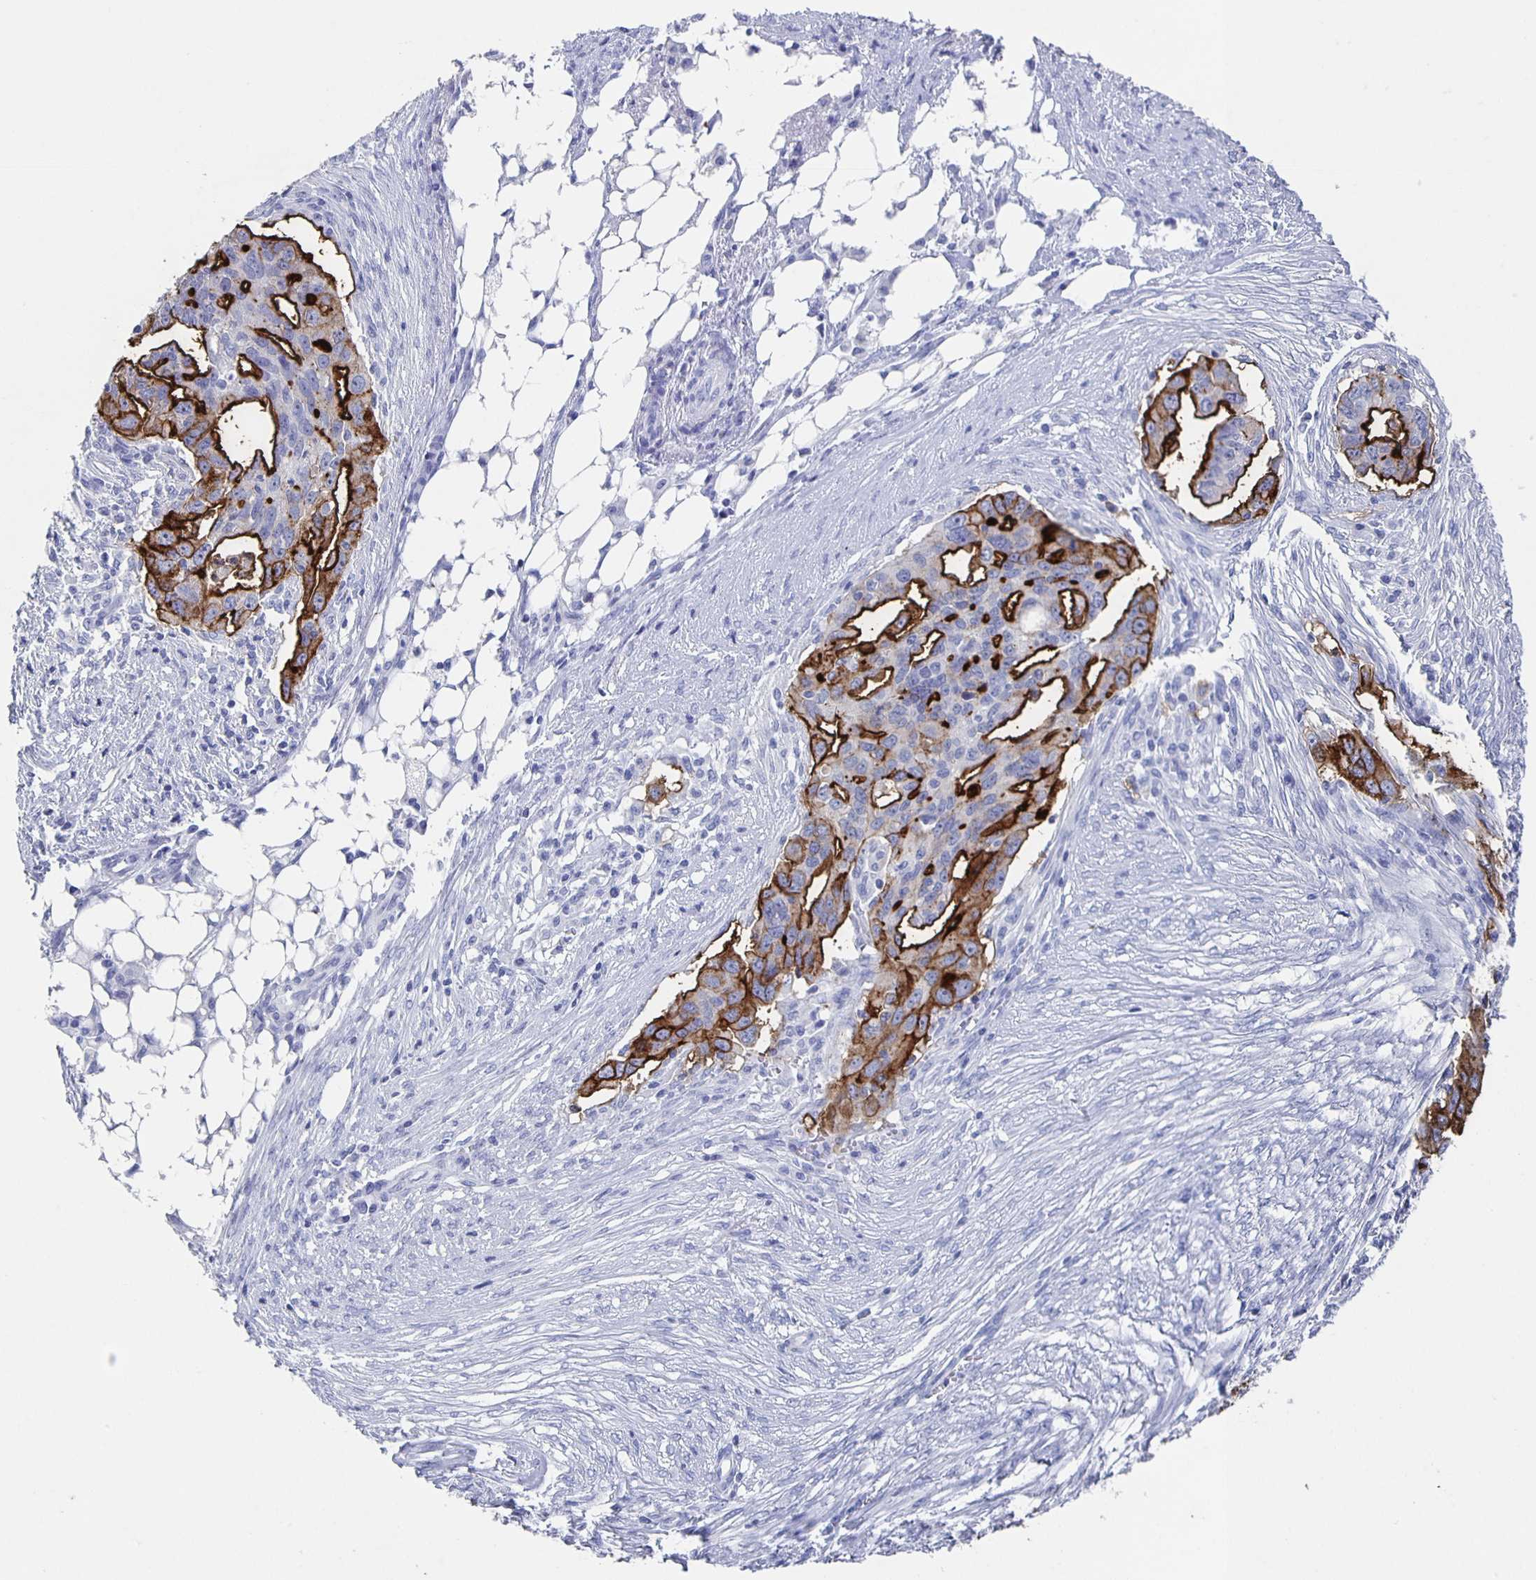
{"staining": {"intensity": "strong", "quantity": "25%-75%", "location": "cytoplasmic/membranous"}, "tissue": "ovarian cancer", "cell_type": "Tumor cells", "image_type": "cancer", "snomed": [{"axis": "morphology", "description": "Carcinoma, endometroid"}, {"axis": "morphology", "description": "Cystadenocarcinoma, serous, NOS"}, {"axis": "topography", "description": "Ovary"}], "caption": "This micrograph reveals ovarian cancer (serous cystadenocarcinoma) stained with immunohistochemistry to label a protein in brown. The cytoplasmic/membranous of tumor cells show strong positivity for the protein. Nuclei are counter-stained blue.", "gene": "SLC34A2", "patient": {"sex": "female", "age": 45}}